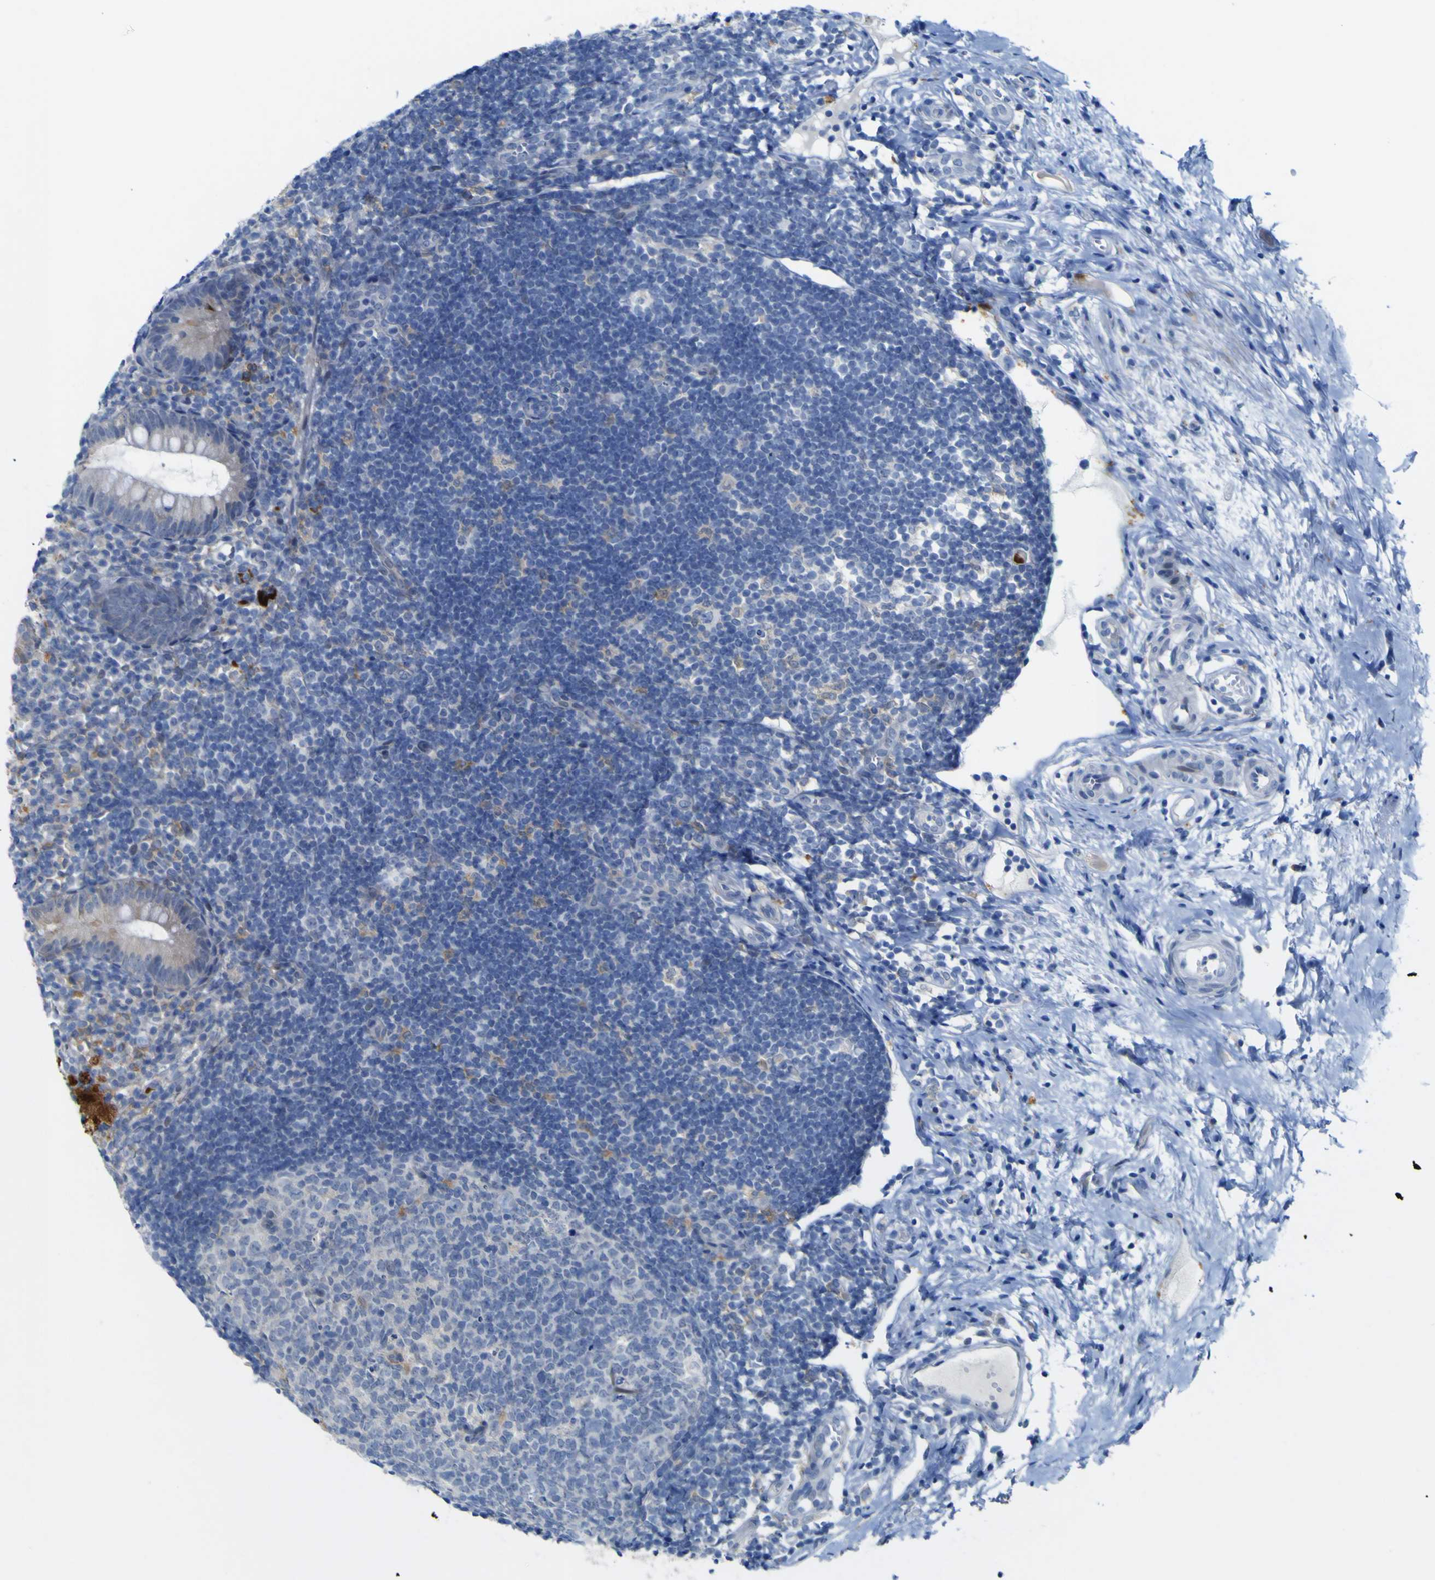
{"staining": {"intensity": "negative", "quantity": "none", "location": "none"}, "tissue": "appendix", "cell_type": "Glandular cells", "image_type": "normal", "snomed": [{"axis": "morphology", "description": "Normal tissue, NOS"}, {"axis": "topography", "description": "Appendix"}], "caption": "Micrograph shows no protein positivity in glandular cells of normal appendix.", "gene": "NAV1", "patient": {"sex": "female", "age": 20}}